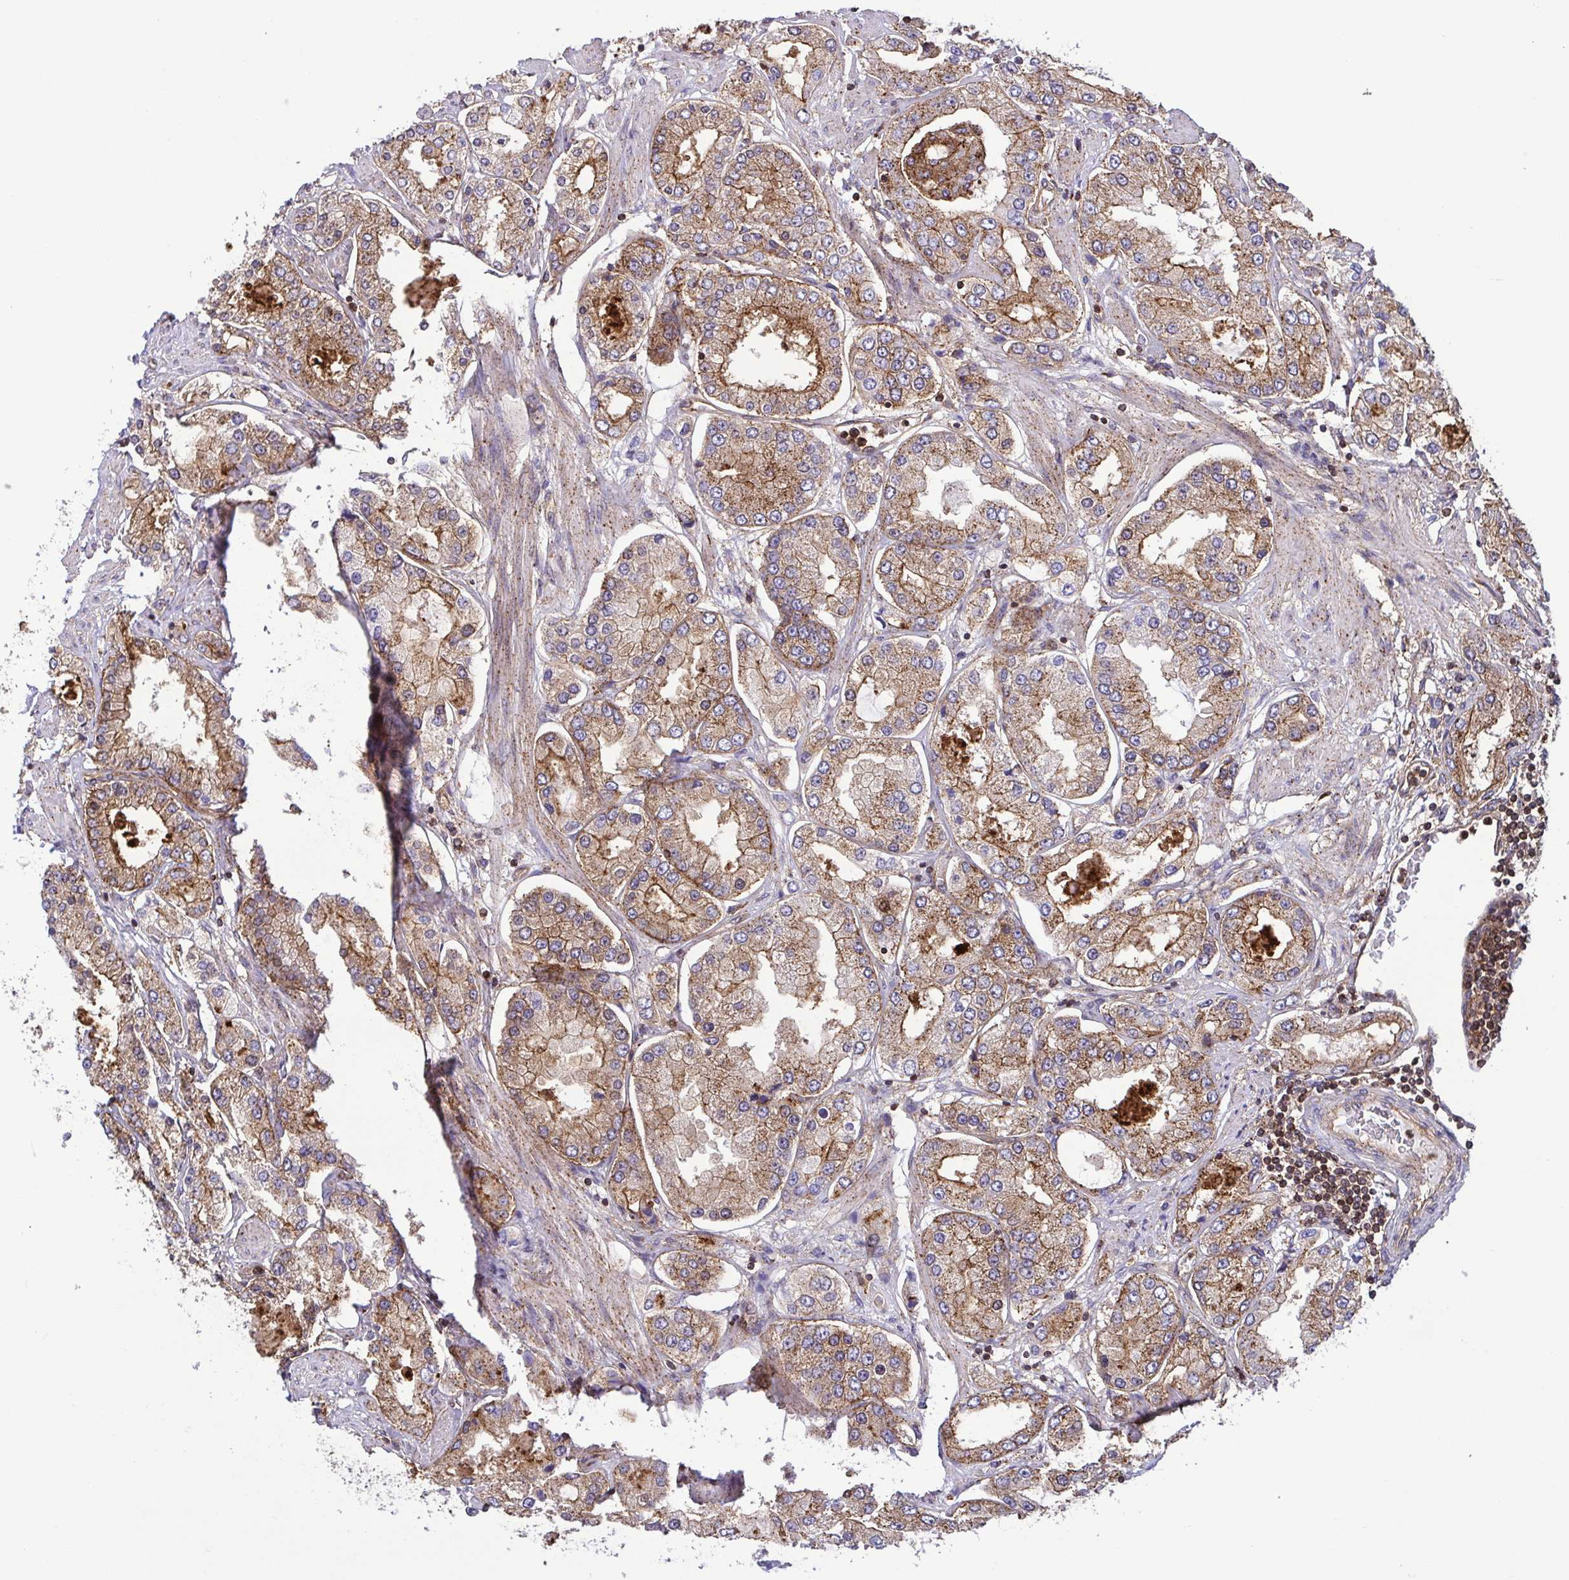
{"staining": {"intensity": "moderate", "quantity": ">75%", "location": "cytoplasmic/membranous"}, "tissue": "prostate cancer", "cell_type": "Tumor cells", "image_type": "cancer", "snomed": [{"axis": "morphology", "description": "Adenocarcinoma, High grade"}, {"axis": "topography", "description": "Prostate"}], "caption": "Human prostate high-grade adenocarcinoma stained for a protein (brown) displays moderate cytoplasmic/membranous positive positivity in about >75% of tumor cells.", "gene": "CHMP1B", "patient": {"sex": "male", "age": 69}}